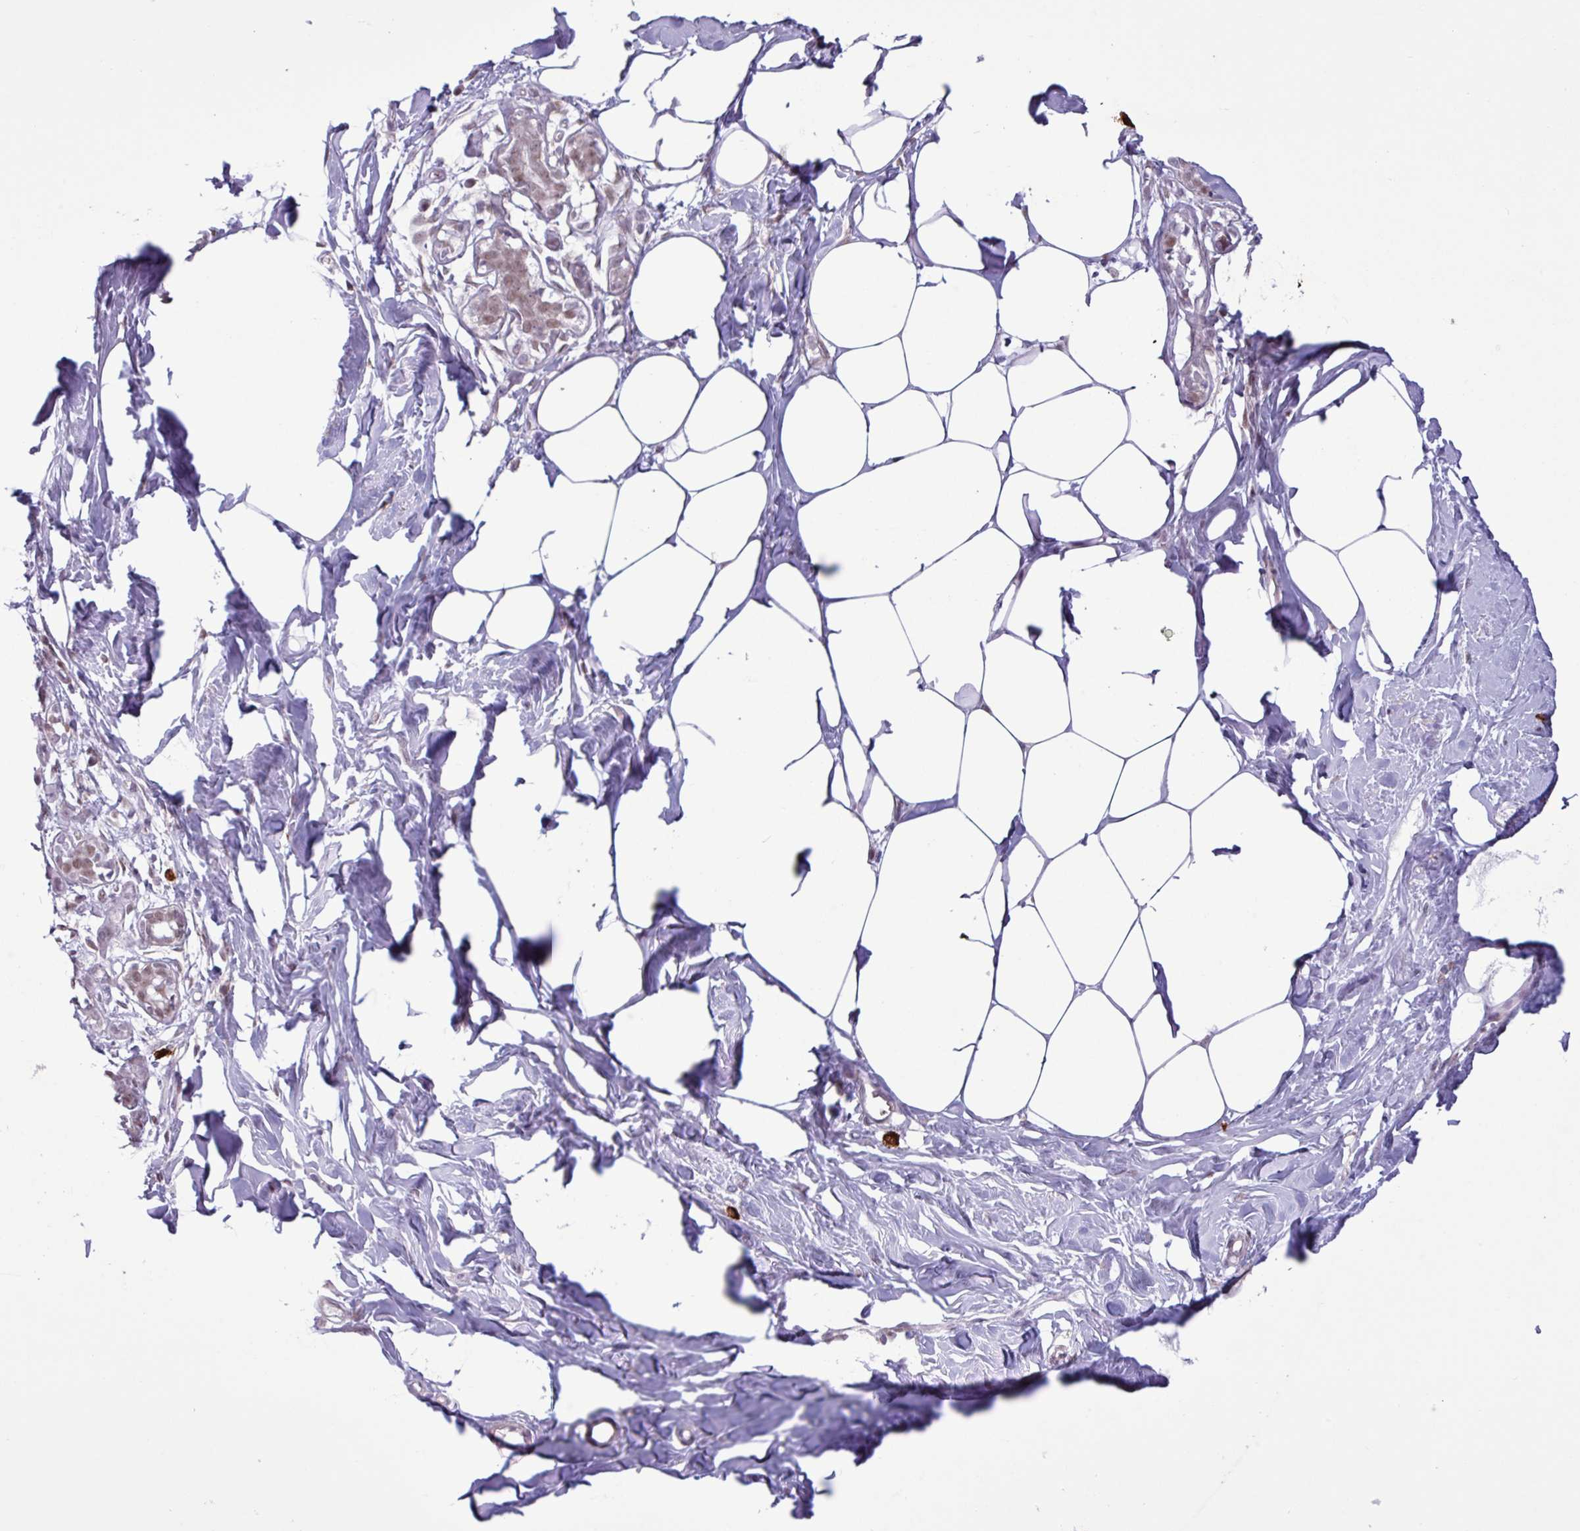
{"staining": {"intensity": "negative", "quantity": "none", "location": "none"}, "tissue": "breast", "cell_type": "Adipocytes", "image_type": "normal", "snomed": [{"axis": "morphology", "description": "Normal tissue, NOS"}, {"axis": "topography", "description": "Breast"}], "caption": "Immunohistochemical staining of benign breast exhibits no significant staining in adipocytes. The staining was performed using DAB to visualize the protein expression in brown, while the nuclei were stained in blue with hematoxylin (Magnification: 20x).", "gene": "NOTCH2", "patient": {"sex": "female", "age": 27}}